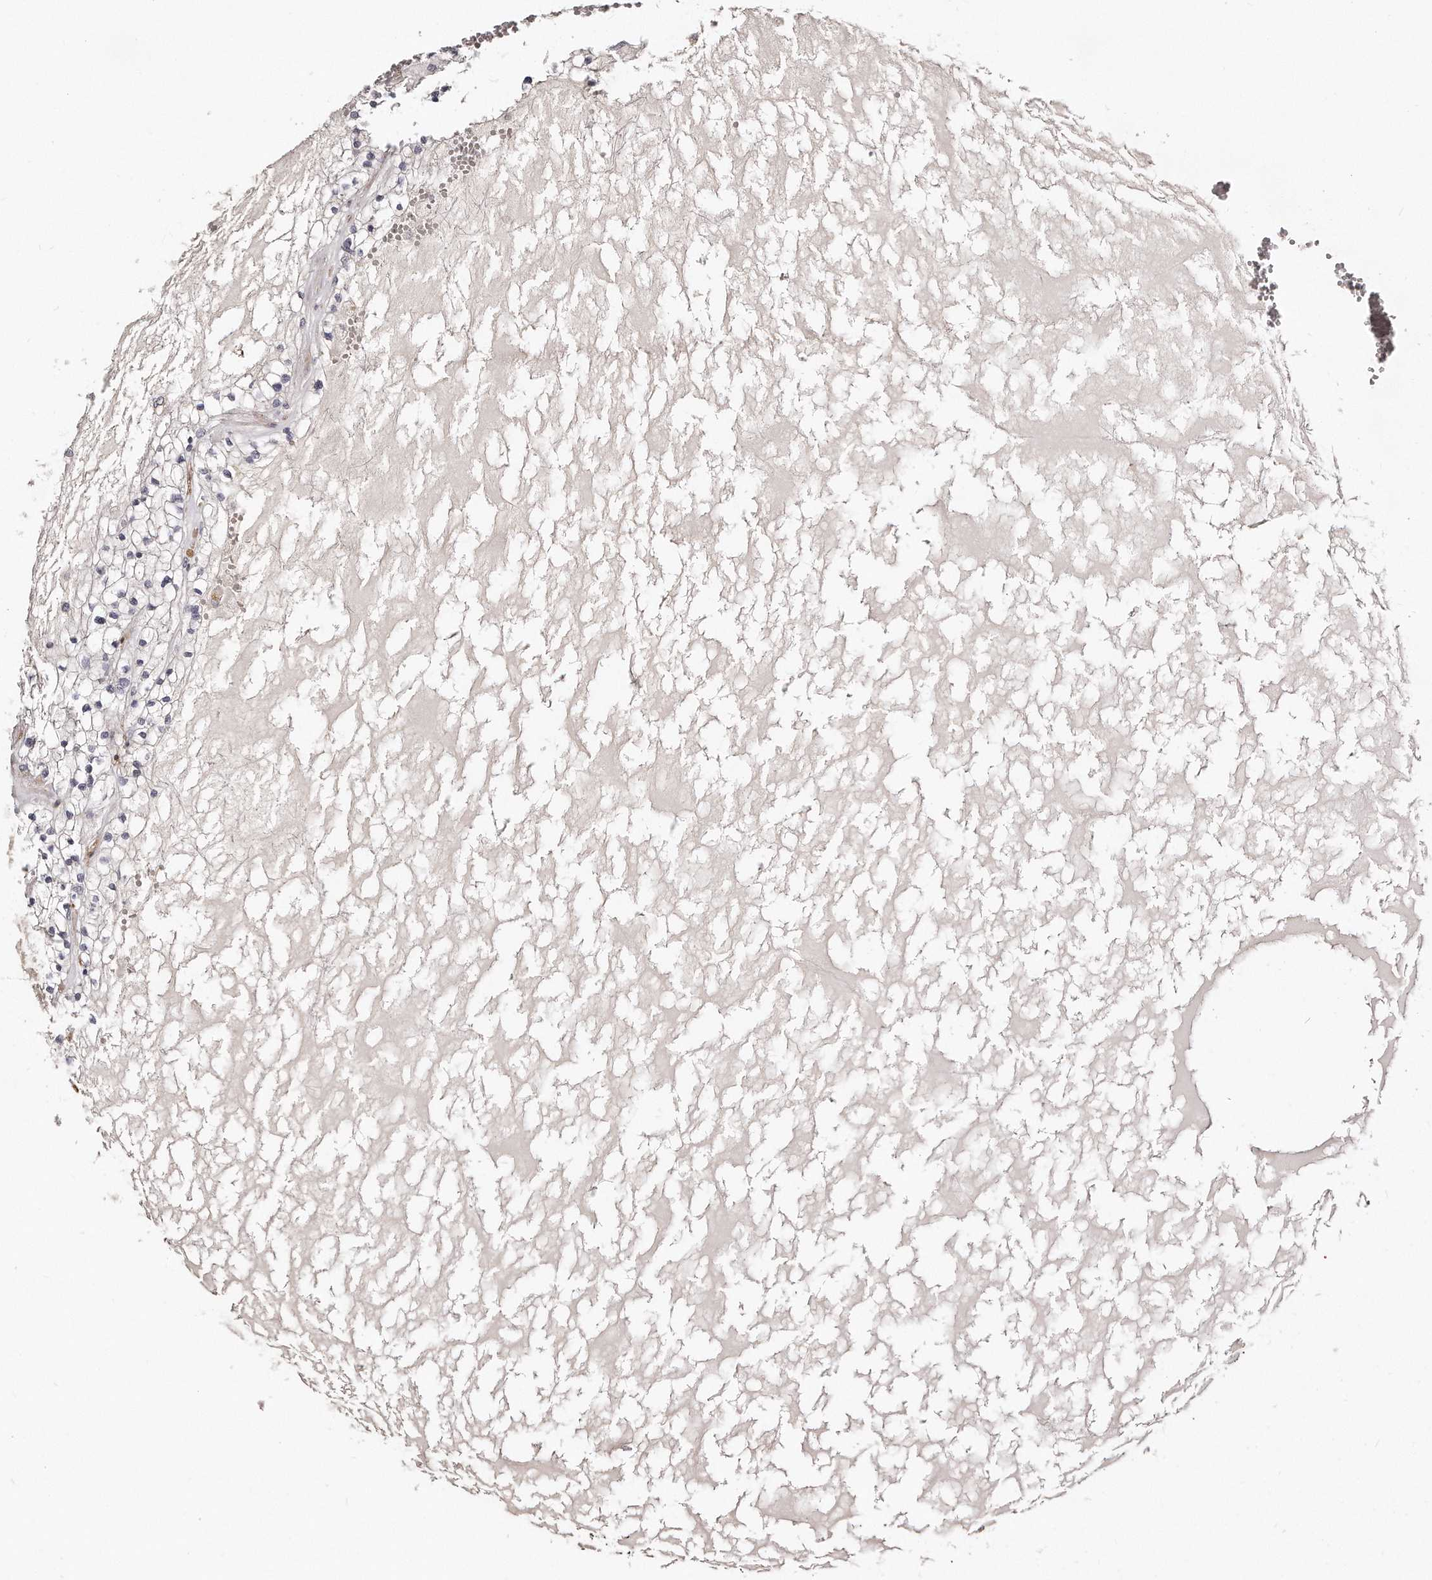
{"staining": {"intensity": "negative", "quantity": "none", "location": "none"}, "tissue": "renal cancer", "cell_type": "Tumor cells", "image_type": "cancer", "snomed": [{"axis": "morphology", "description": "Normal tissue, NOS"}, {"axis": "morphology", "description": "Adenocarcinoma, NOS"}, {"axis": "topography", "description": "Kidney"}], "caption": "A high-resolution micrograph shows IHC staining of adenocarcinoma (renal), which shows no significant staining in tumor cells. The staining is performed using DAB (3,3'-diaminobenzidine) brown chromogen with nuclei counter-stained in using hematoxylin.", "gene": "LMOD1", "patient": {"sex": "male", "age": 68}}